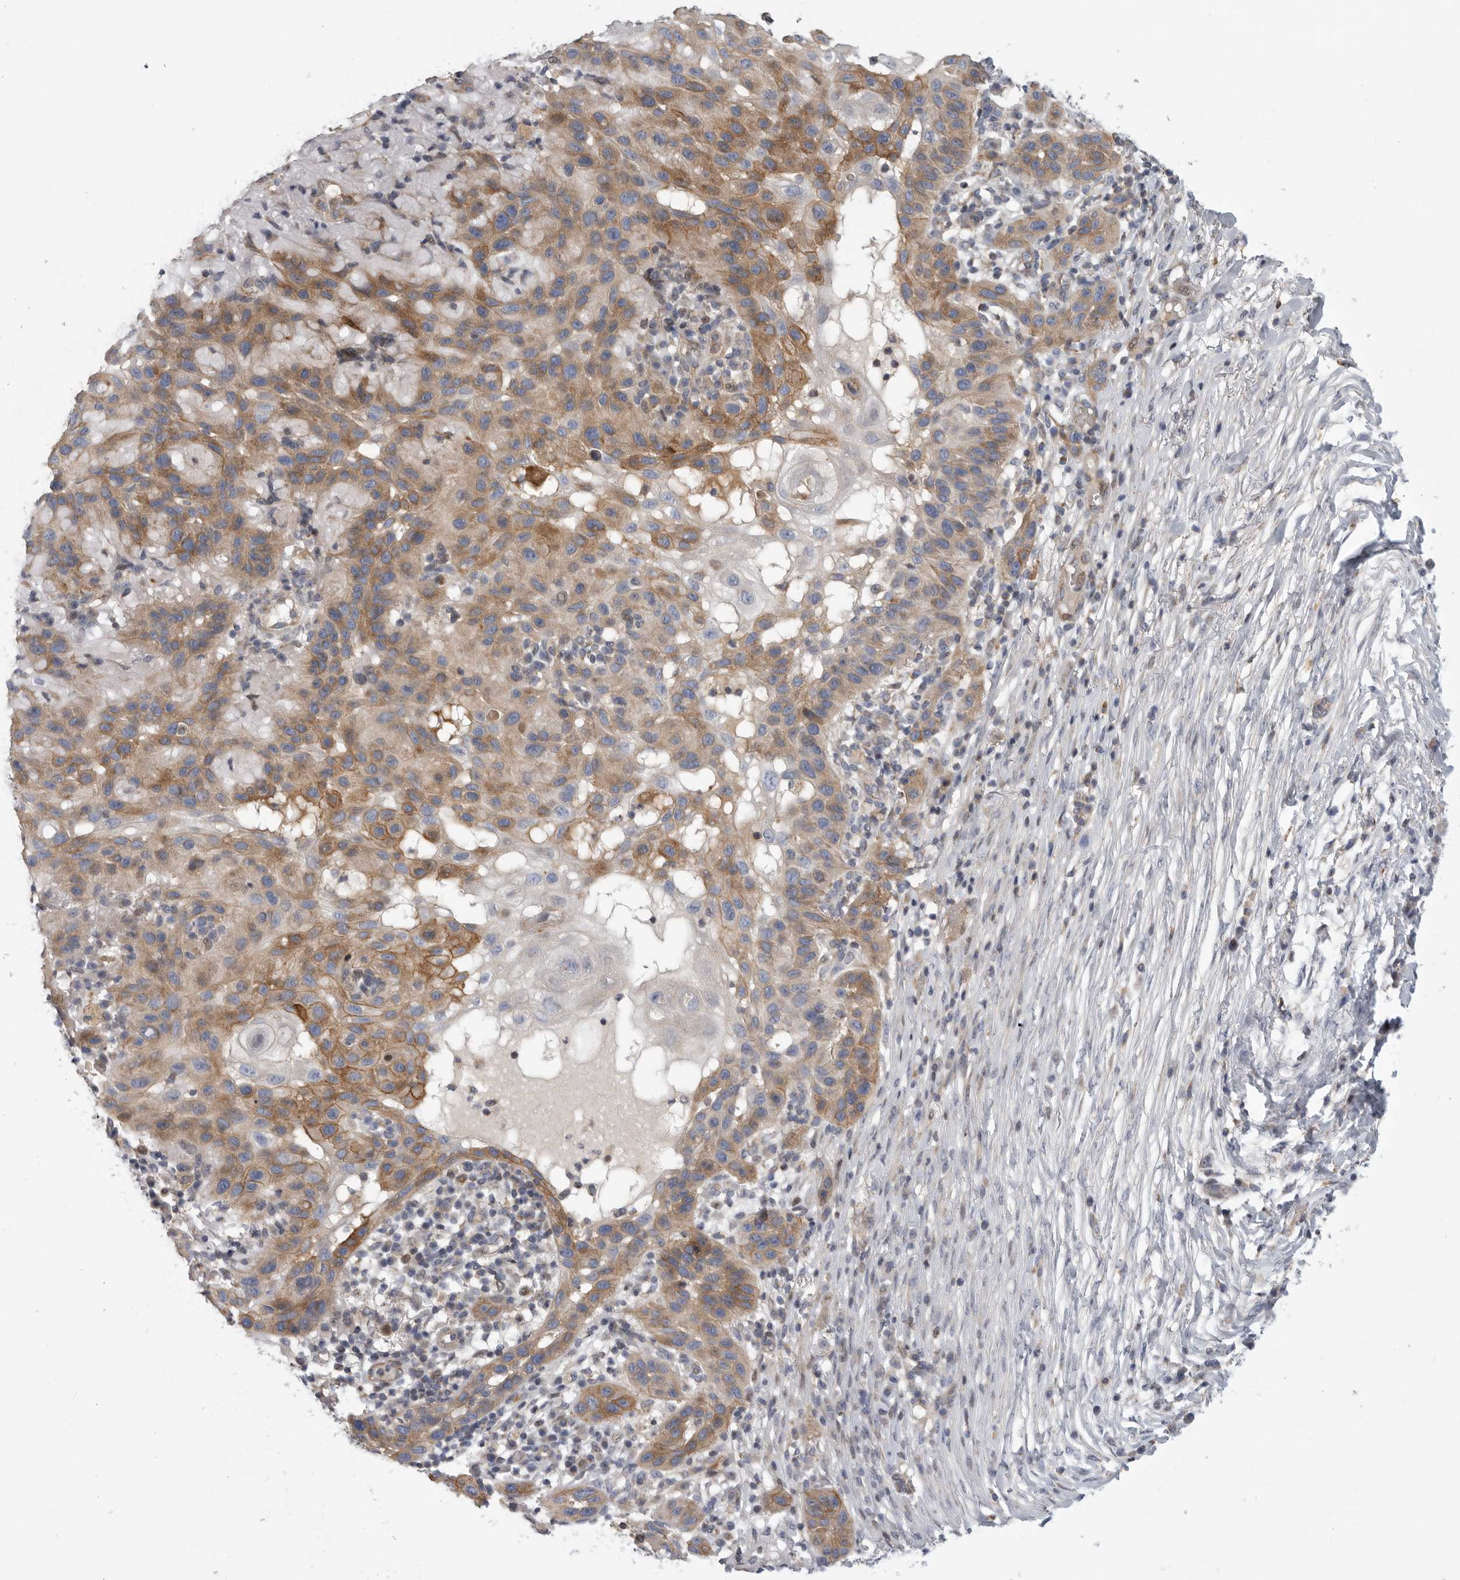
{"staining": {"intensity": "moderate", "quantity": ">75%", "location": "cytoplasmic/membranous"}, "tissue": "skin cancer", "cell_type": "Tumor cells", "image_type": "cancer", "snomed": [{"axis": "morphology", "description": "Normal tissue, NOS"}, {"axis": "morphology", "description": "Squamous cell carcinoma, NOS"}, {"axis": "topography", "description": "Skin"}], "caption": "Immunohistochemistry micrograph of neoplastic tissue: human skin squamous cell carcinoma stained using IHC reveals medium levels of moderate protein expression localized specifically in the cytoplasmic/membranous of tumor cells, appearing as a cytoplasmic/membranous brown color.", "gene": "MPZL1", "patient": {"sex": "female", "age": 96}}